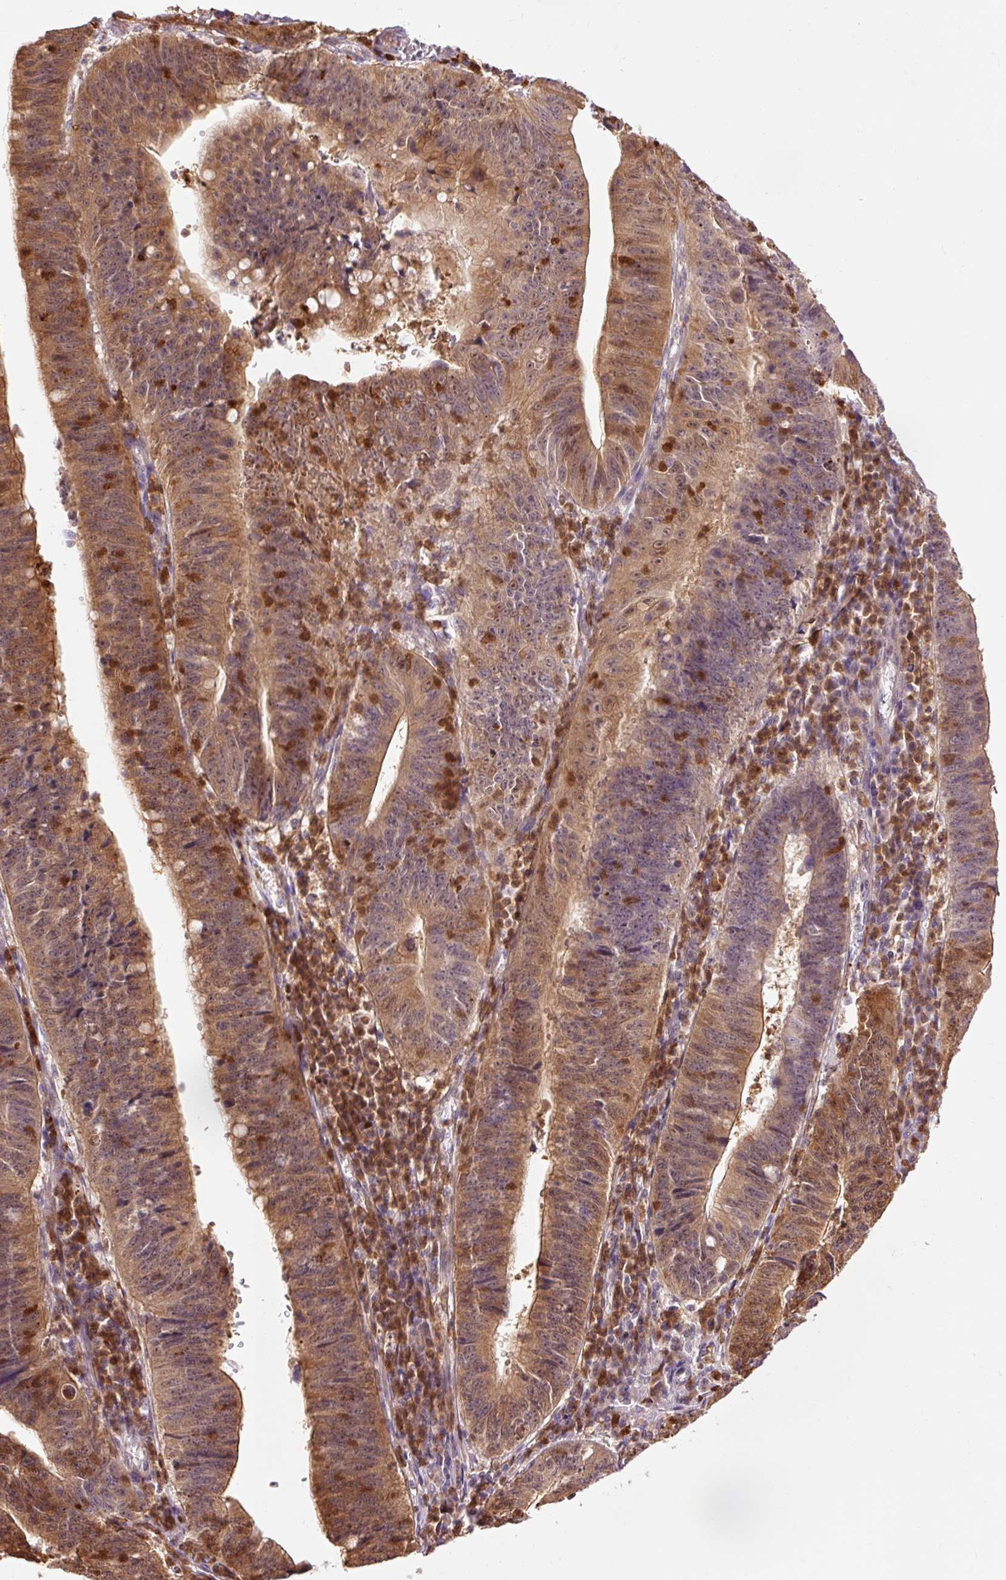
{"staining": {"intensity": "moderate", "quantity": ">75%", "location": "cytoplasmic/membranous"}, "tissue": "stomach cancer", "cell_type": "Tumor cells", "image_type": "cancer", "snomed": [{"axis": "morphology", "description": "Adenocarcinoma, NOS"}, {"axis": "topography", "description": "Stomach"}], "caption": "This micrograph demonstrates IHC staining of stomach adenocarcinoma, with medium moderate cytoplasmic/membranous positivity in approximately >75% of tumor cells.", "gene": "PRDX5", "patient": {"sex": "male", "age": 59}}